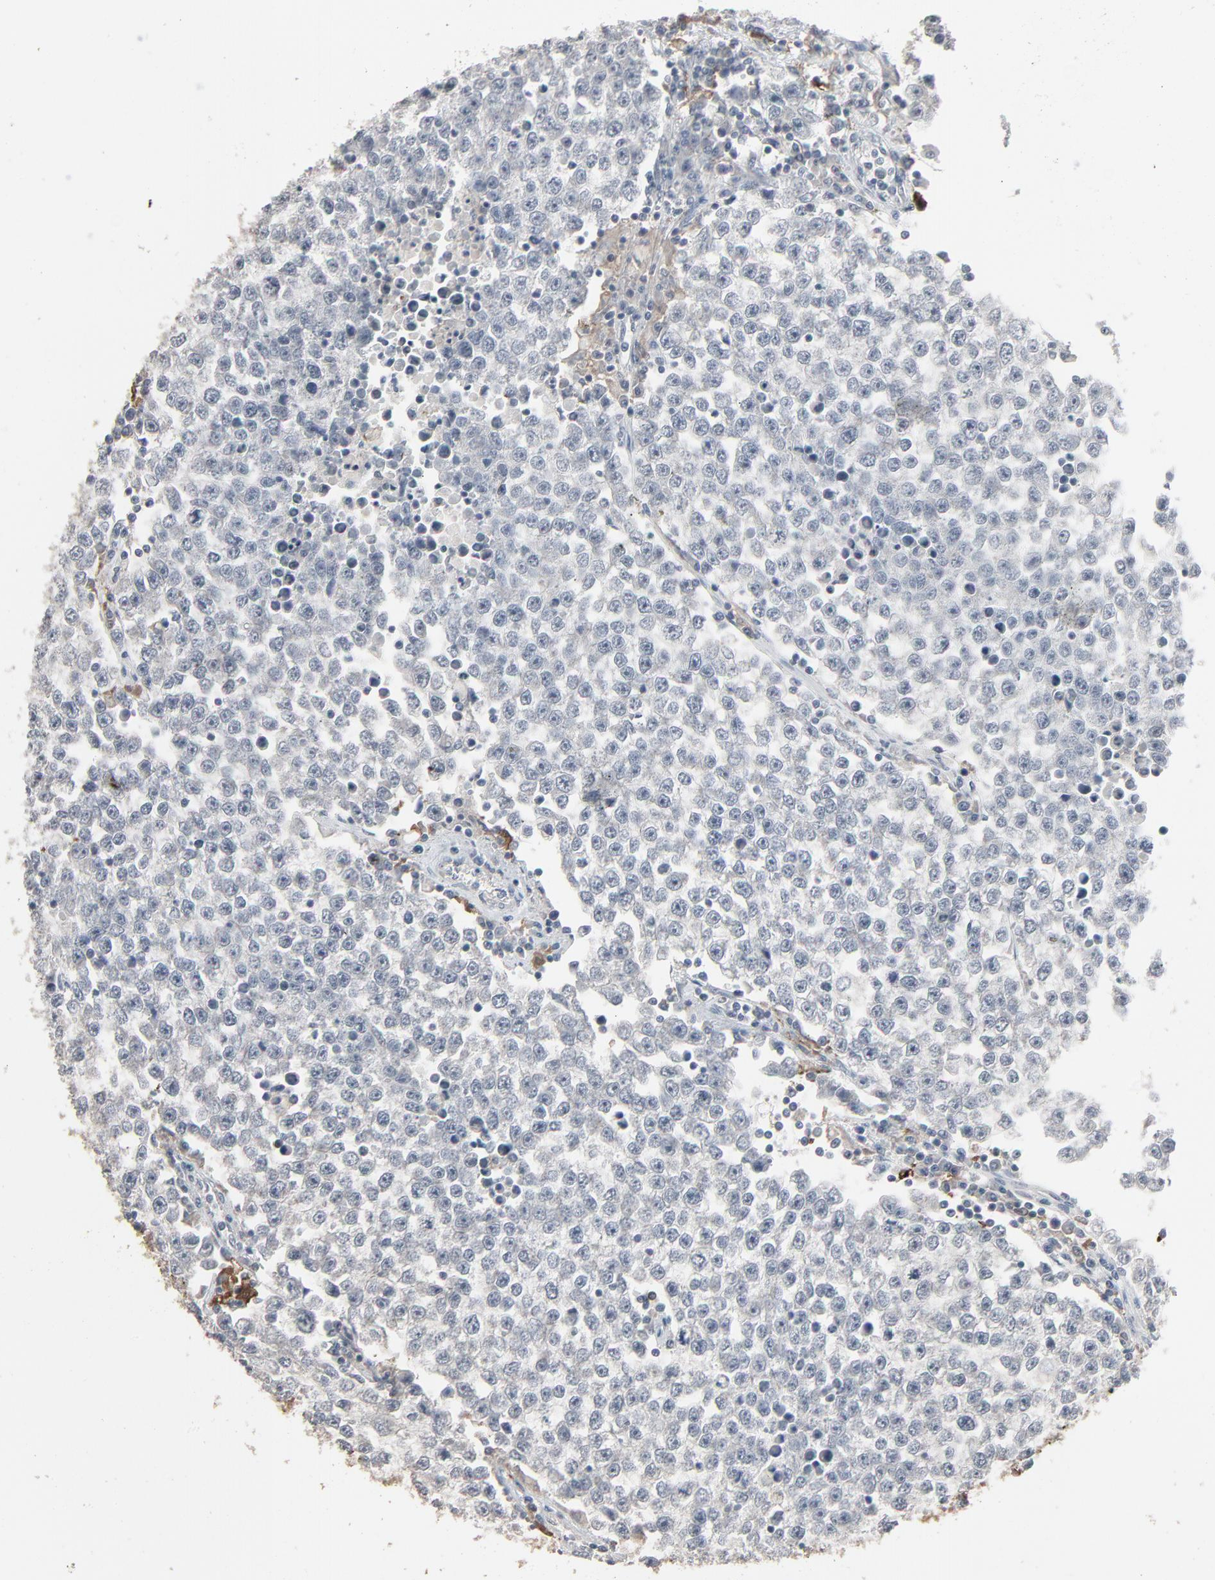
{"staining": {"intensity": "negative", "quantity": "none", "location": "none"}, "tissue": "testis cancer", "cell_type": "Tumor cells", "image_type": "cancer", "snomed": [{"axis": "morphology", "description": "Seminoma, NOS"}, {"axis": "topography", "description": "Testis"}], "caption": "Image shows no protein expression in tumor cells of testis cancer (seminoma) tissue.", "gene": "DOCK8", "patient": {"sex": "male", "age": 36}}